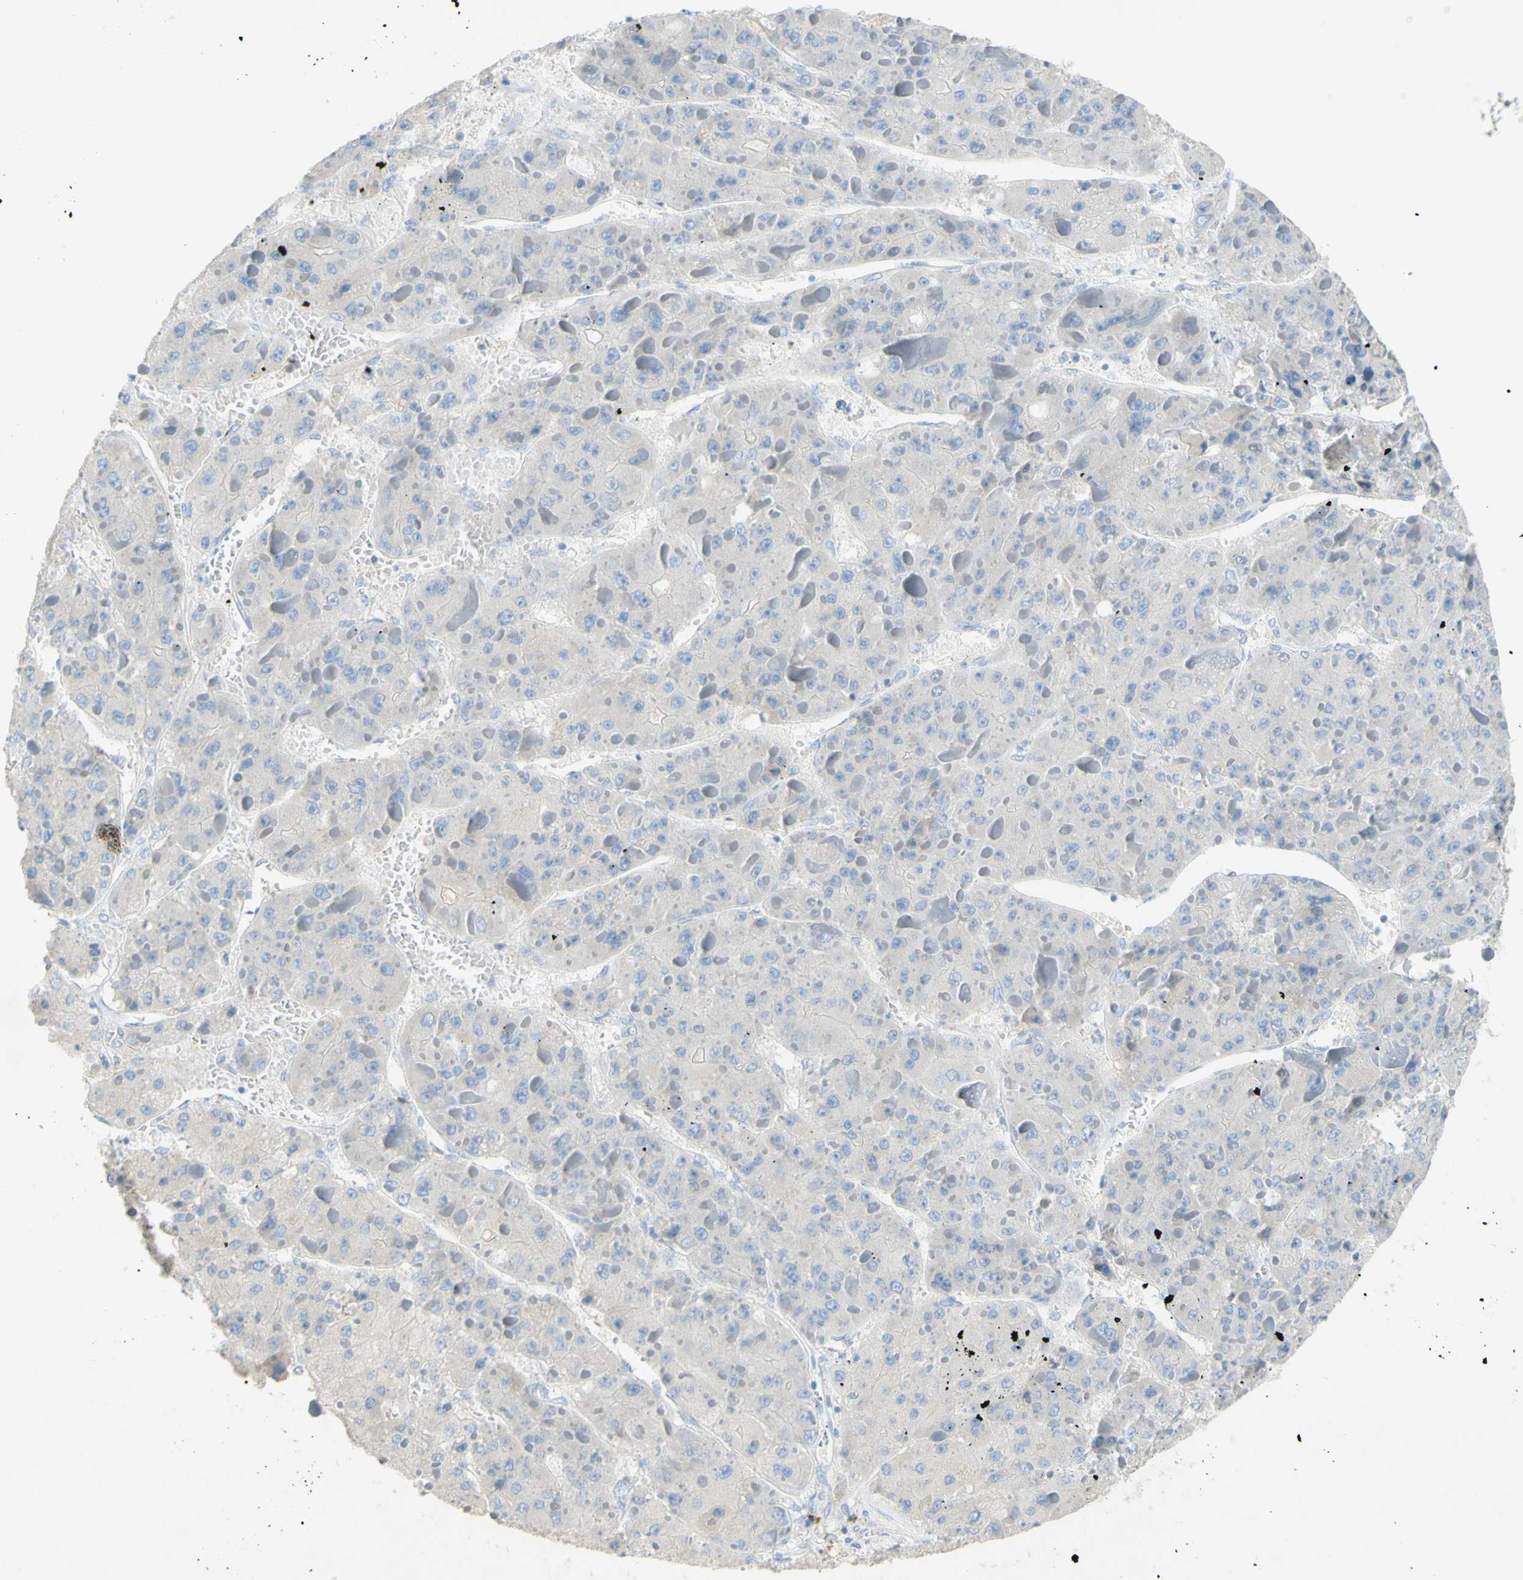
{"staining": {"intensity": "negative", "quantity": "none", "location": "none"}, "tissue": "liver cancer", "cell_type": "Tumor cells", "image_type": "cancer", "snomed": [{"axis": "morphology", "description": "Carcinoma, Hepatocellular, NOS"}, {"axis": "topography", "description": "Liver"}], "caption": "High power microscopy photomicrograph of an IHC photomicrograph of hepatocellular carcinoma (liver), revealing no significant positivity in tumor cells.", "gene": "PACSIN1", "patient": {"sex": "female", "age": 73}}